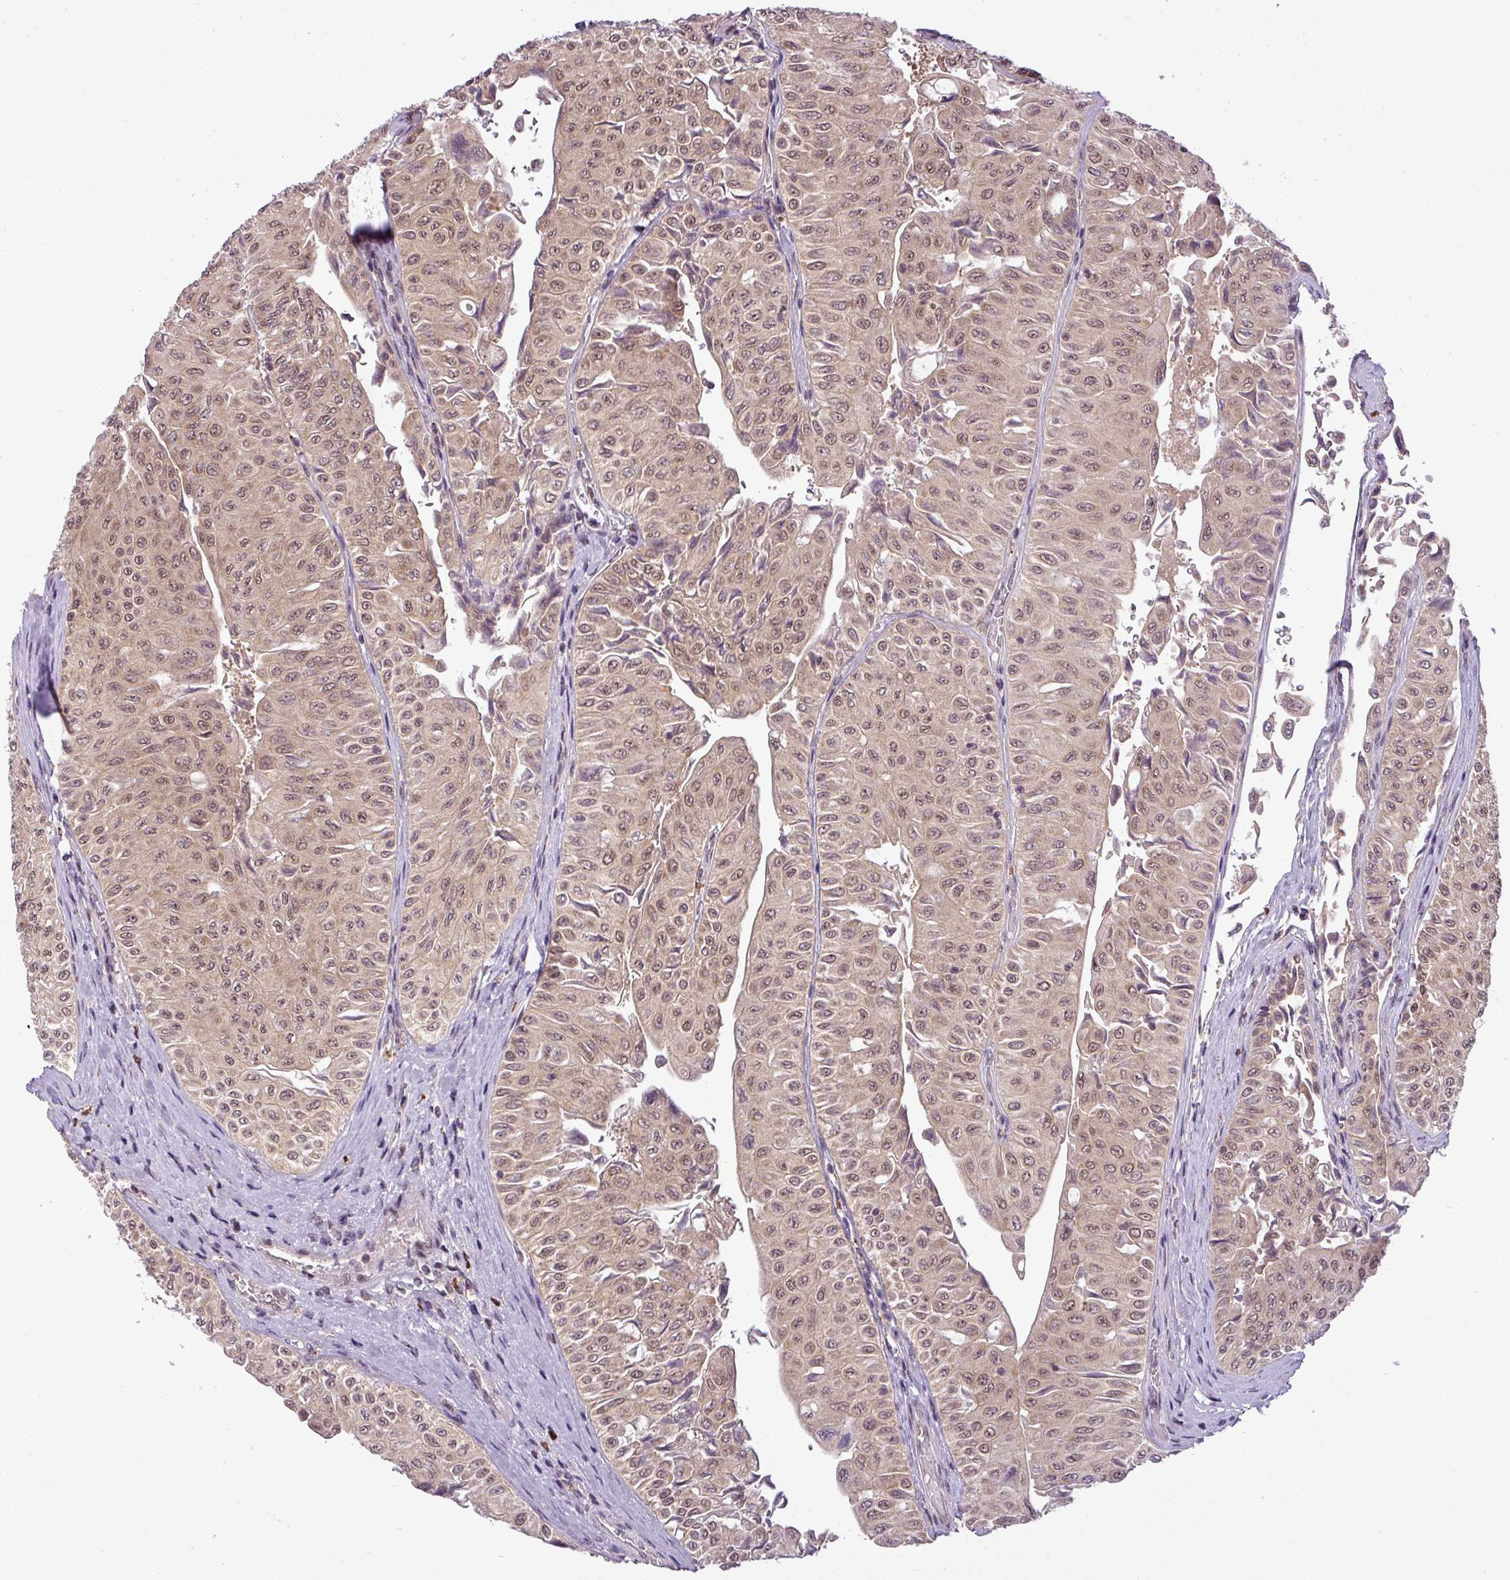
{"staining": {"intensity": "moderate", "quantity": ">75%", "location": "cytoplasmic/membranous,nuclear"}, "tissue": "urothelial cancer", "cell_type": "Tumor cells", "image_type": "cancer", "snomed": [{"axis": "morphology", "description": "Urothelial carcinoma, NOS"}, {"axis": "topography", "description": "Urinary bladder"}], "caption": "Protein staining demonstrates moderate cytoplasmic/membranous and nuclear positivity in about >75% of tumor cells in urothelial cancer. The staining was performed using DAB (3,3'-diaminobenzidine), with brown indicating positive protein expression. Nuclei are stained blue with hematoxylin.", "gene": "MFHAS1", "patient": {"sex": "male", "age": 59}}